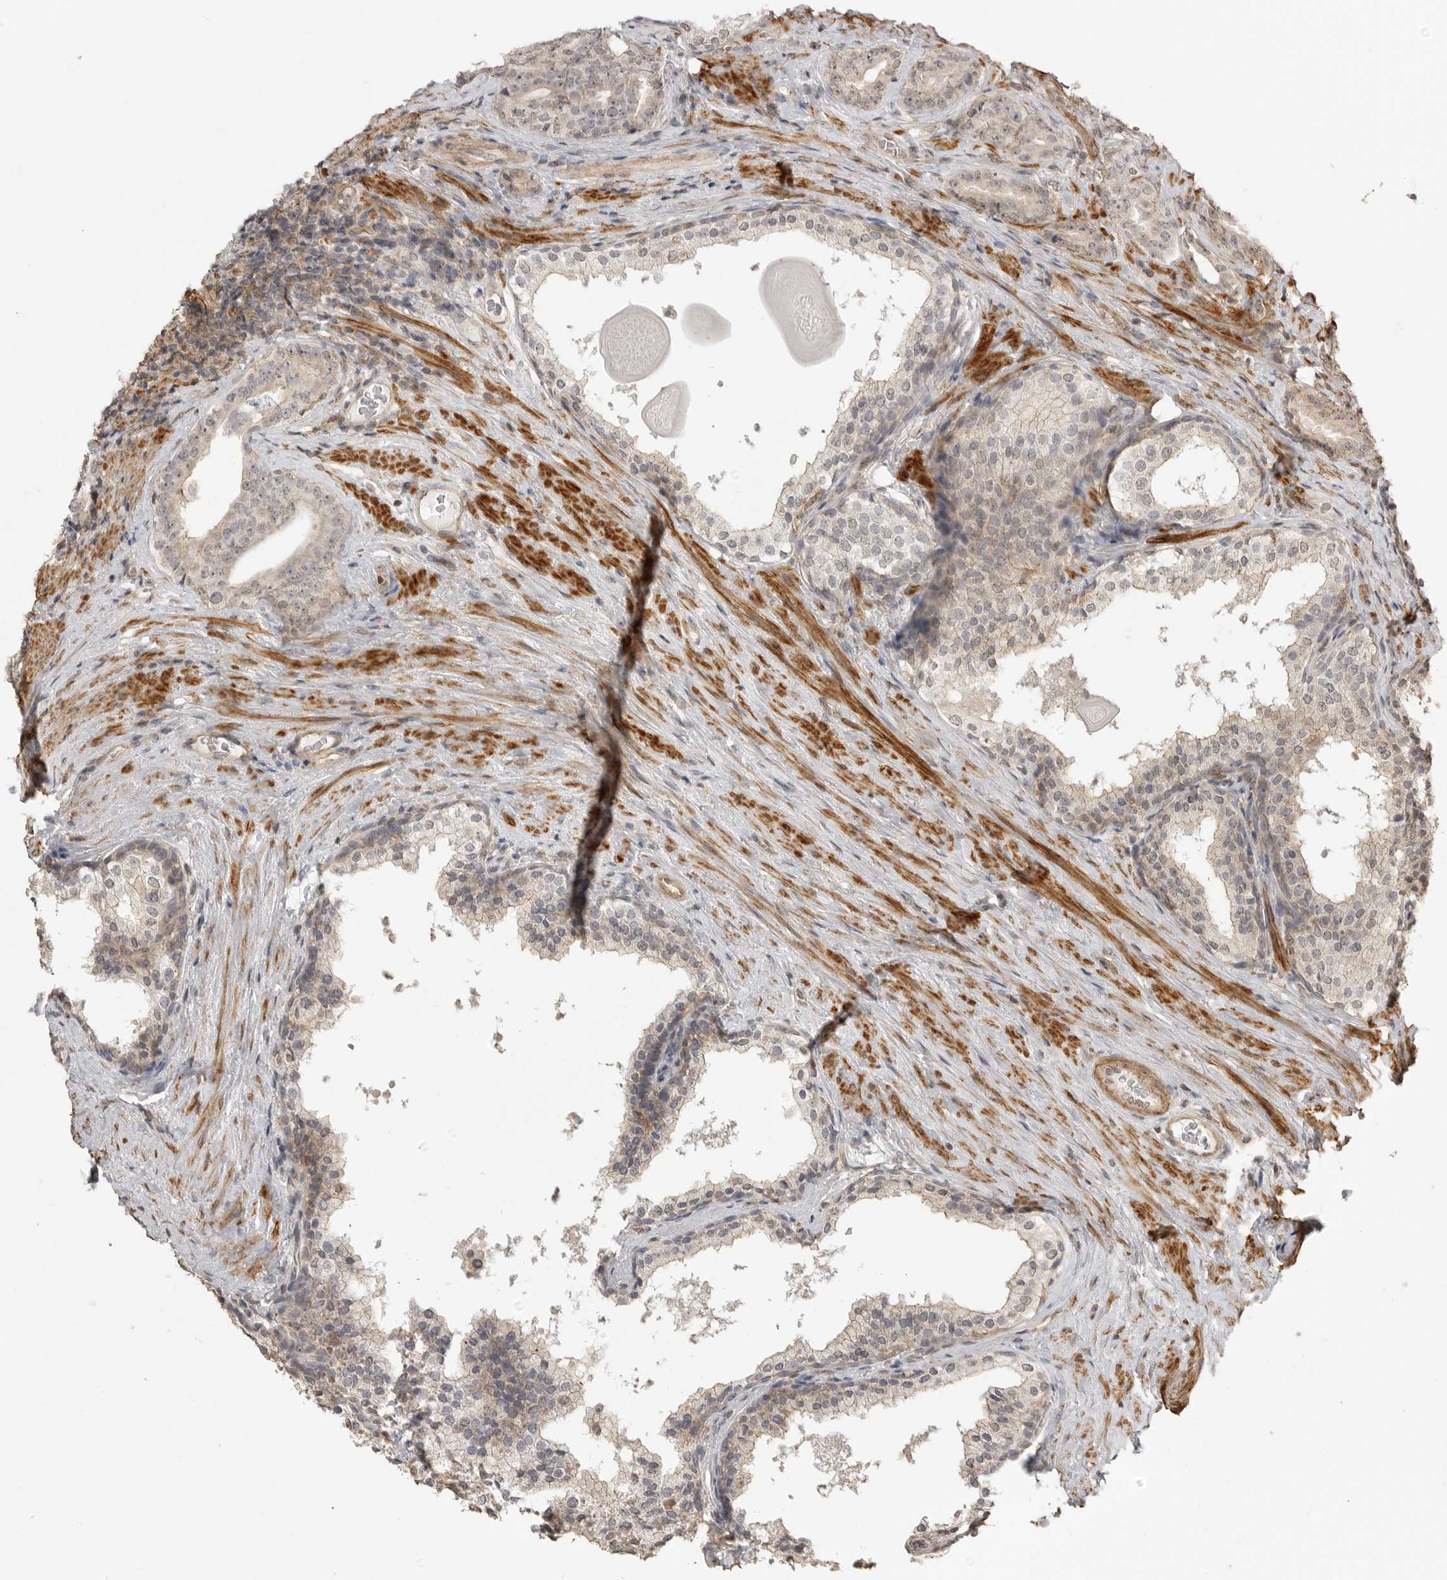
{"staining": {"intensity": "weak", "quantity": "25%-75%", "location": "cytoplasmic/membranous"}, "tissue": "prostate cancer", "cell_type": "Tumor cells", "image_type": "cancer", "snomed": [{"axis": "morphology", "description": "Adenocarcinoma, High grade"}, {"axis": "topography", "description": "Prostate"}], "caption": "Immunohistochemistry micrograph of human prostate cancer (adenocarcinoma (high-grade)) stained for a protein (brown), which exhibits low levels of weak cytoplasmic/membranous staining in approximately 25%-75% of tumor cells.", "gene": "GPC2", "patient": {"sex": "male", "age": 56}}